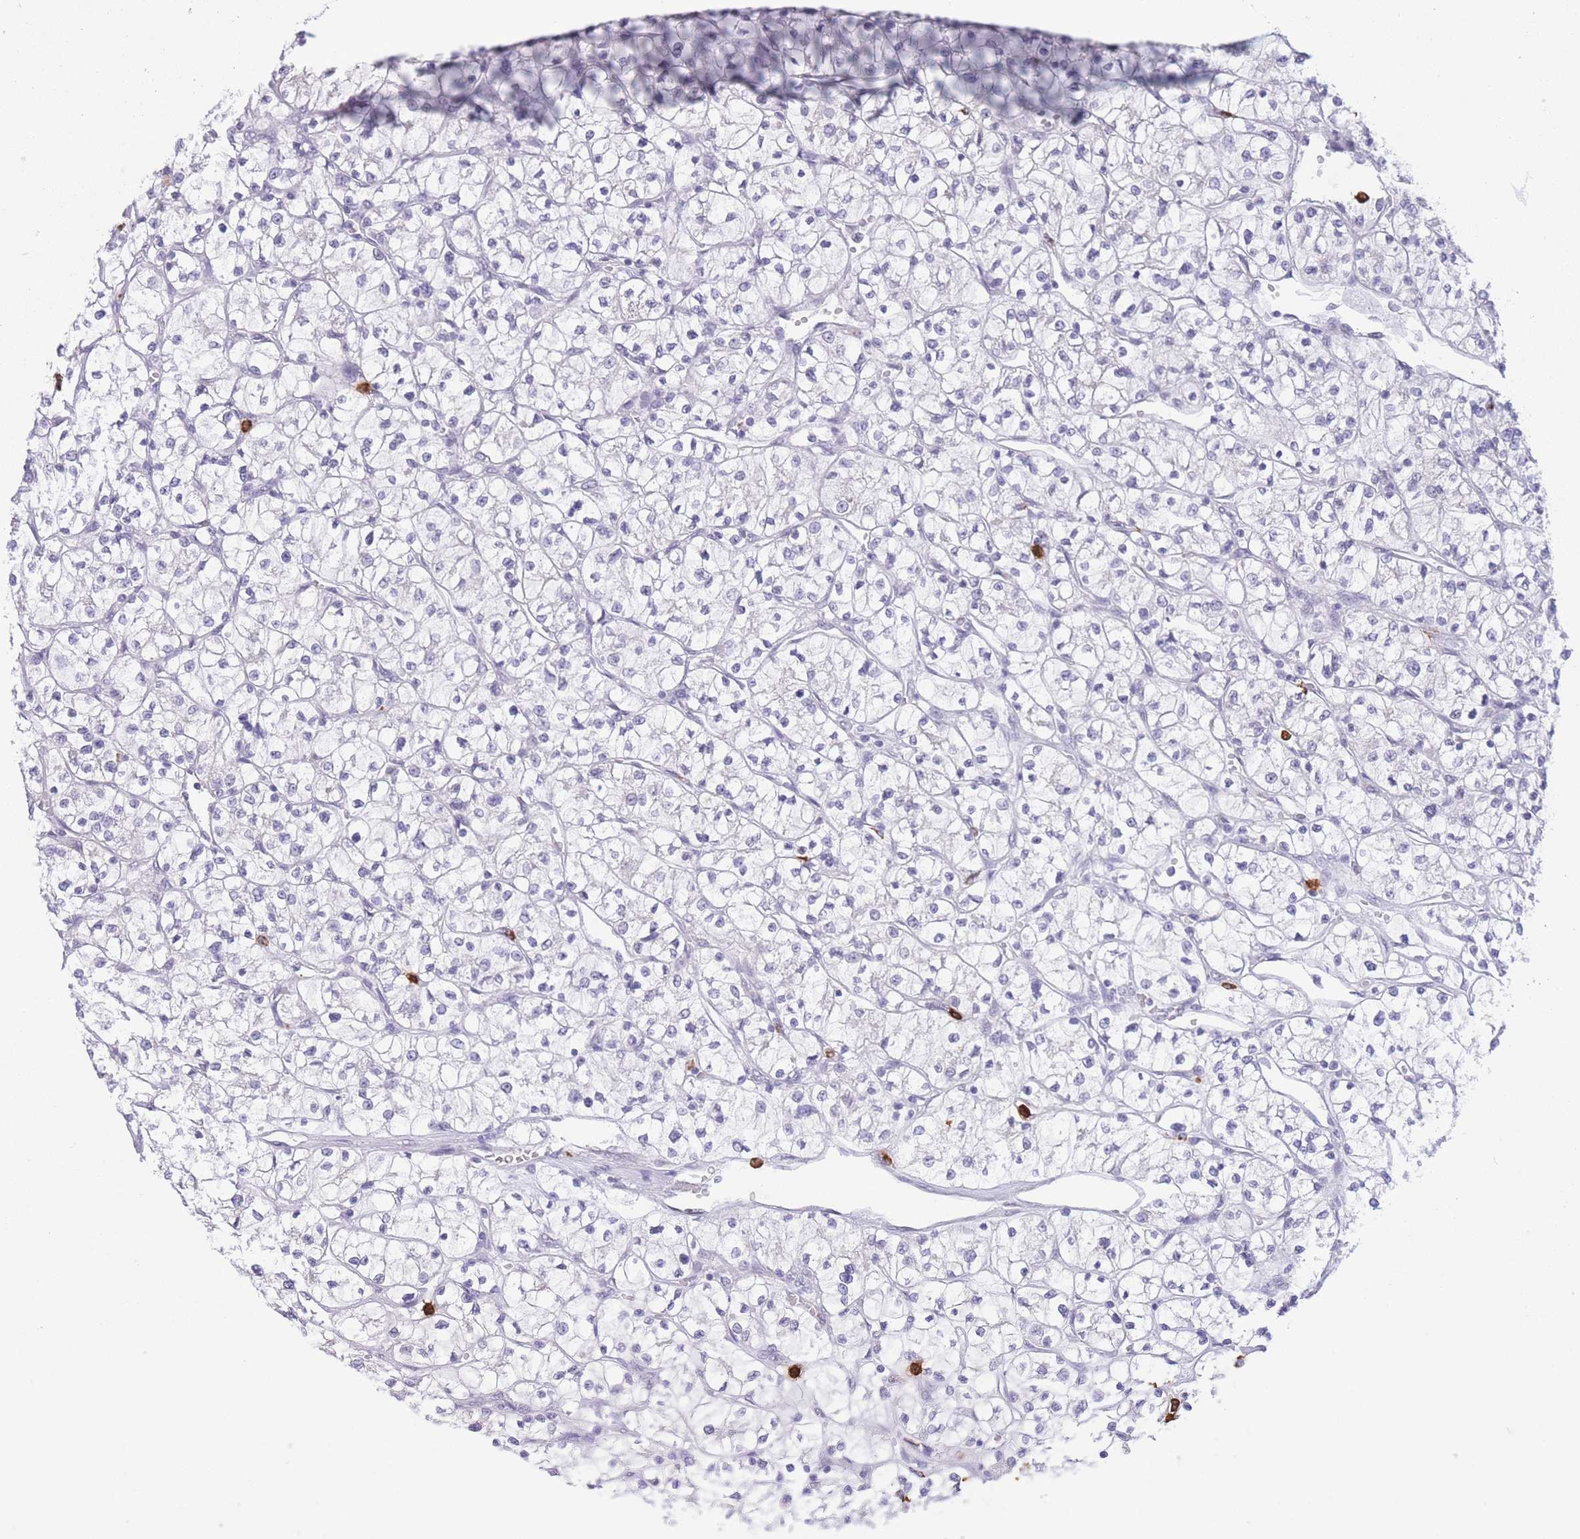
{"staining": {"intensity": "negative", "quantity": "none", "location": "none"}, "tissue": "renal cancer", "cell_type": "Tumor cells", "image_type": "cancer", "snomed": [{"axis": "morphology", "description": "Adenocarcinoma, NOS"}, {"axis": "topography", "description": "Kidney"}], "caption": "This micrograph is of adenocarcinoma (renal) stained with immunohistochemistry (IHC) to label a protein in brown with the nuclei are counter-stained blue. There is no expression in tumor cells.", "gene": "LCLAT1", "patient": {"sex": "female", "age": 64}}